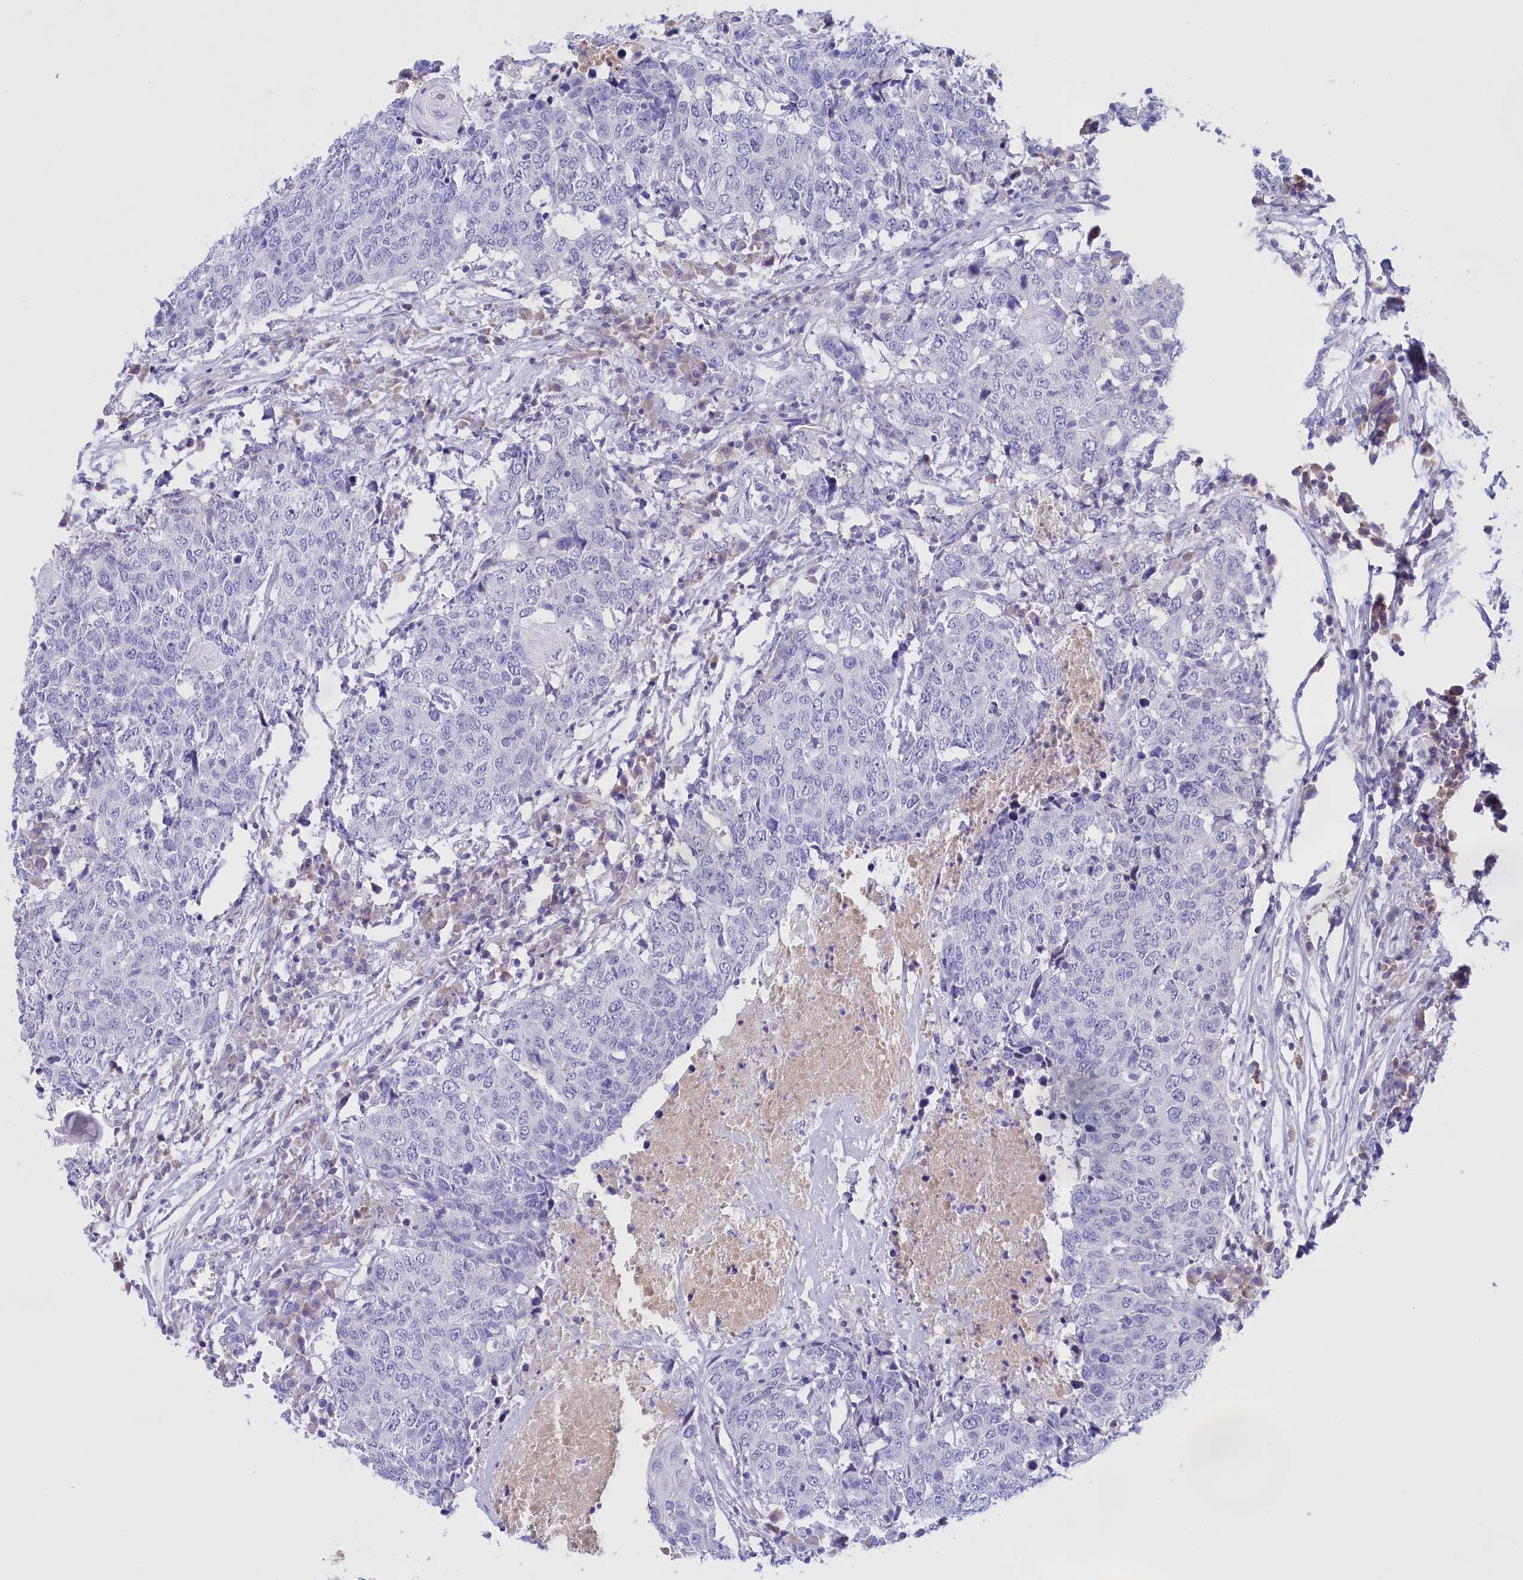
{"staining": {"intensity": "negative", "quantity": "none", "location": "none"}, "tissue": "head and neck cancer", "cell_type": "Tumor cells", "image_type": "cancer", "snomed": [{"axis": "morphology", "description": "Squamous cell carcinoma, NOS"}, {"axis": "topography", "description": "Head-Neck"}], "caption": "A micrograph of head and neck cancer (squamous cell carcinoma) stained for a protein reveals no brown staining in tumor cells.", "gene": "PROK2", "patient": {"sex": "male", "age": 66}}